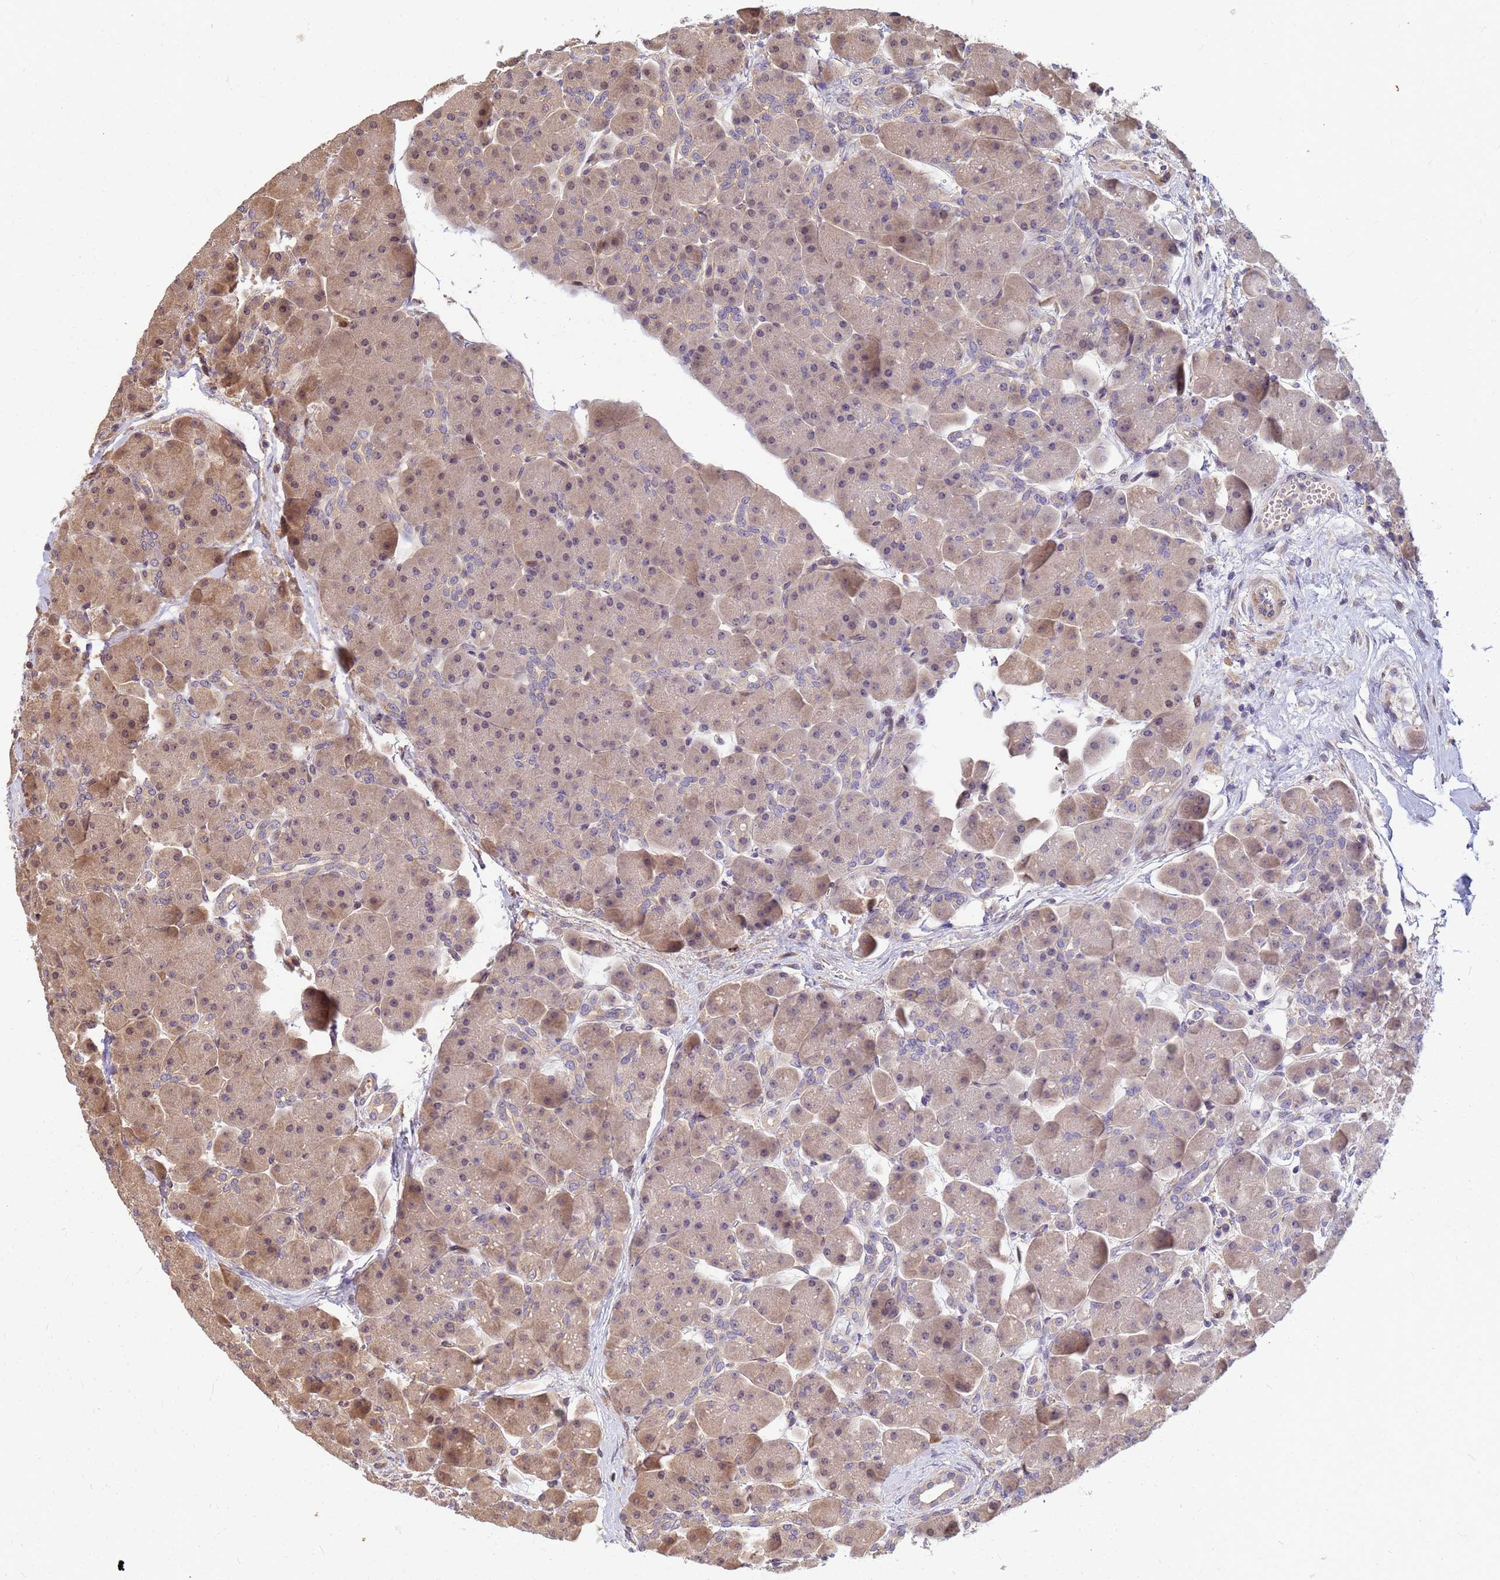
{"staining": {"intensity": "moderate", "quantity": "<25%", "location": "cytoplasmic/membranous,nuclear"}, "tissue": "pancreas", "cell_type": "Exocrine glandular cells", "image_type": "normal", "snomed": [{"axis": "morphology", "description": "Normal tissue, NOS"}, {"axis": "topography", "description": "Pancreas"}], "caption": "Immunohistochemistry staining of unremarkable pancreas, which demonstrates low levels of moderate cytoplasmic/membranous,nuclear expression in about <25% of exocrine glandular cells indicating moderate cytoplasmic/membranous,nuclear protein staining. The staining was performed using DAB (3,3'-diaminobenzidine) (brown) for protein detection and nuclei were counterstained in hematoxylin (blue).", "gene": "DUS4L", "patient": {"sex": "male", "age": 66}}